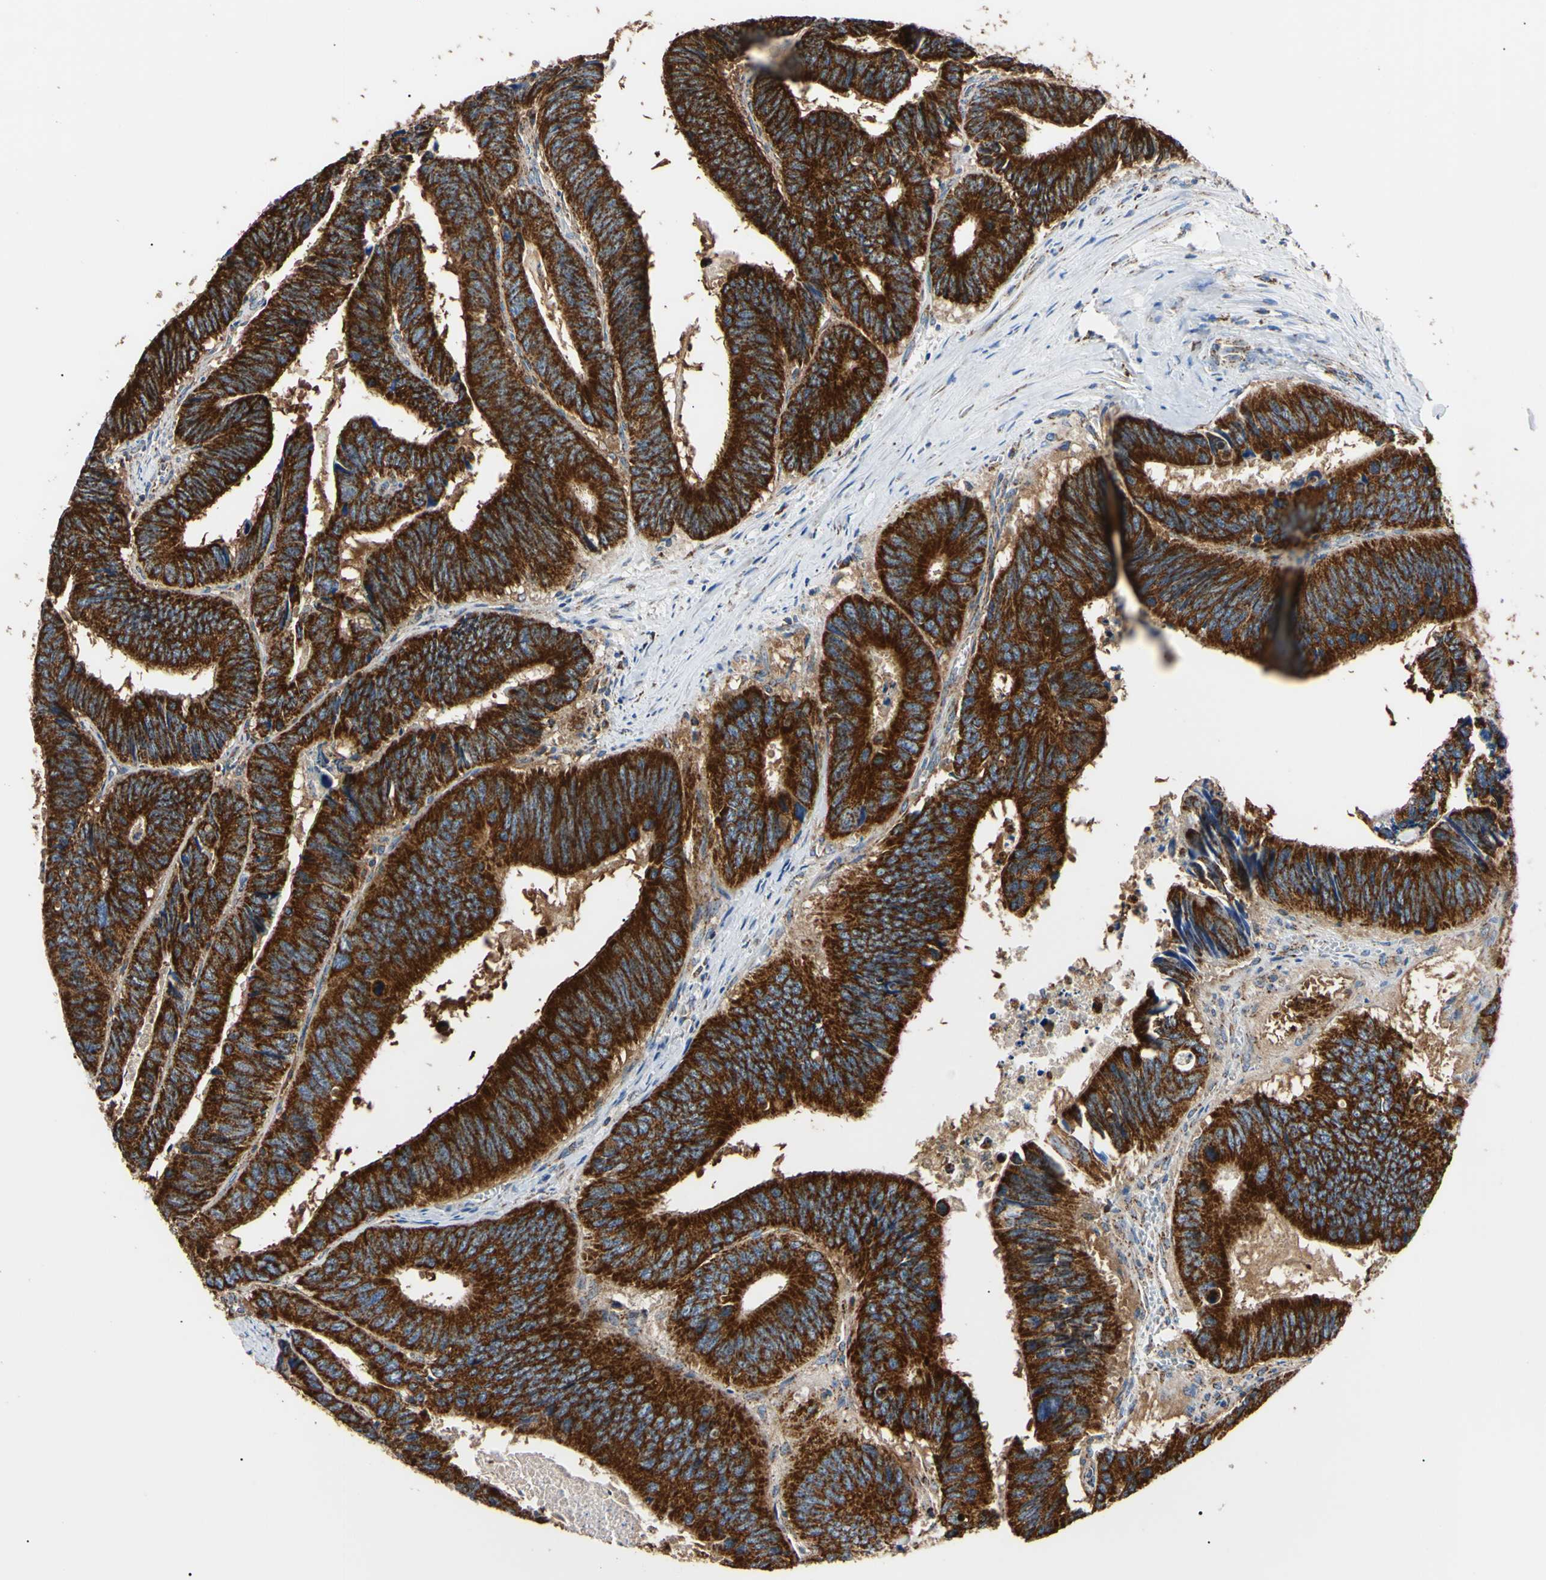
{"staining": {"intensity": "strong", "quantity": ">75%", "location": "cytoplasmic/membranous"}, "tissue": "colorectal cancer", "cell_type": "Tumor cells", "image_type": "cancer", "snomed": [{"axis": "morphology", "description": "Adenocarcinoma, NOS"}, {"axis": "topography", "description": "Colon"}], "caption": "Human colorectal cancer (adenocarcinoma) stained with a protein marker shows strong staining in tumor cells.", "gene": "CLPP", "patient": {"sex": "male", "age": 72}}